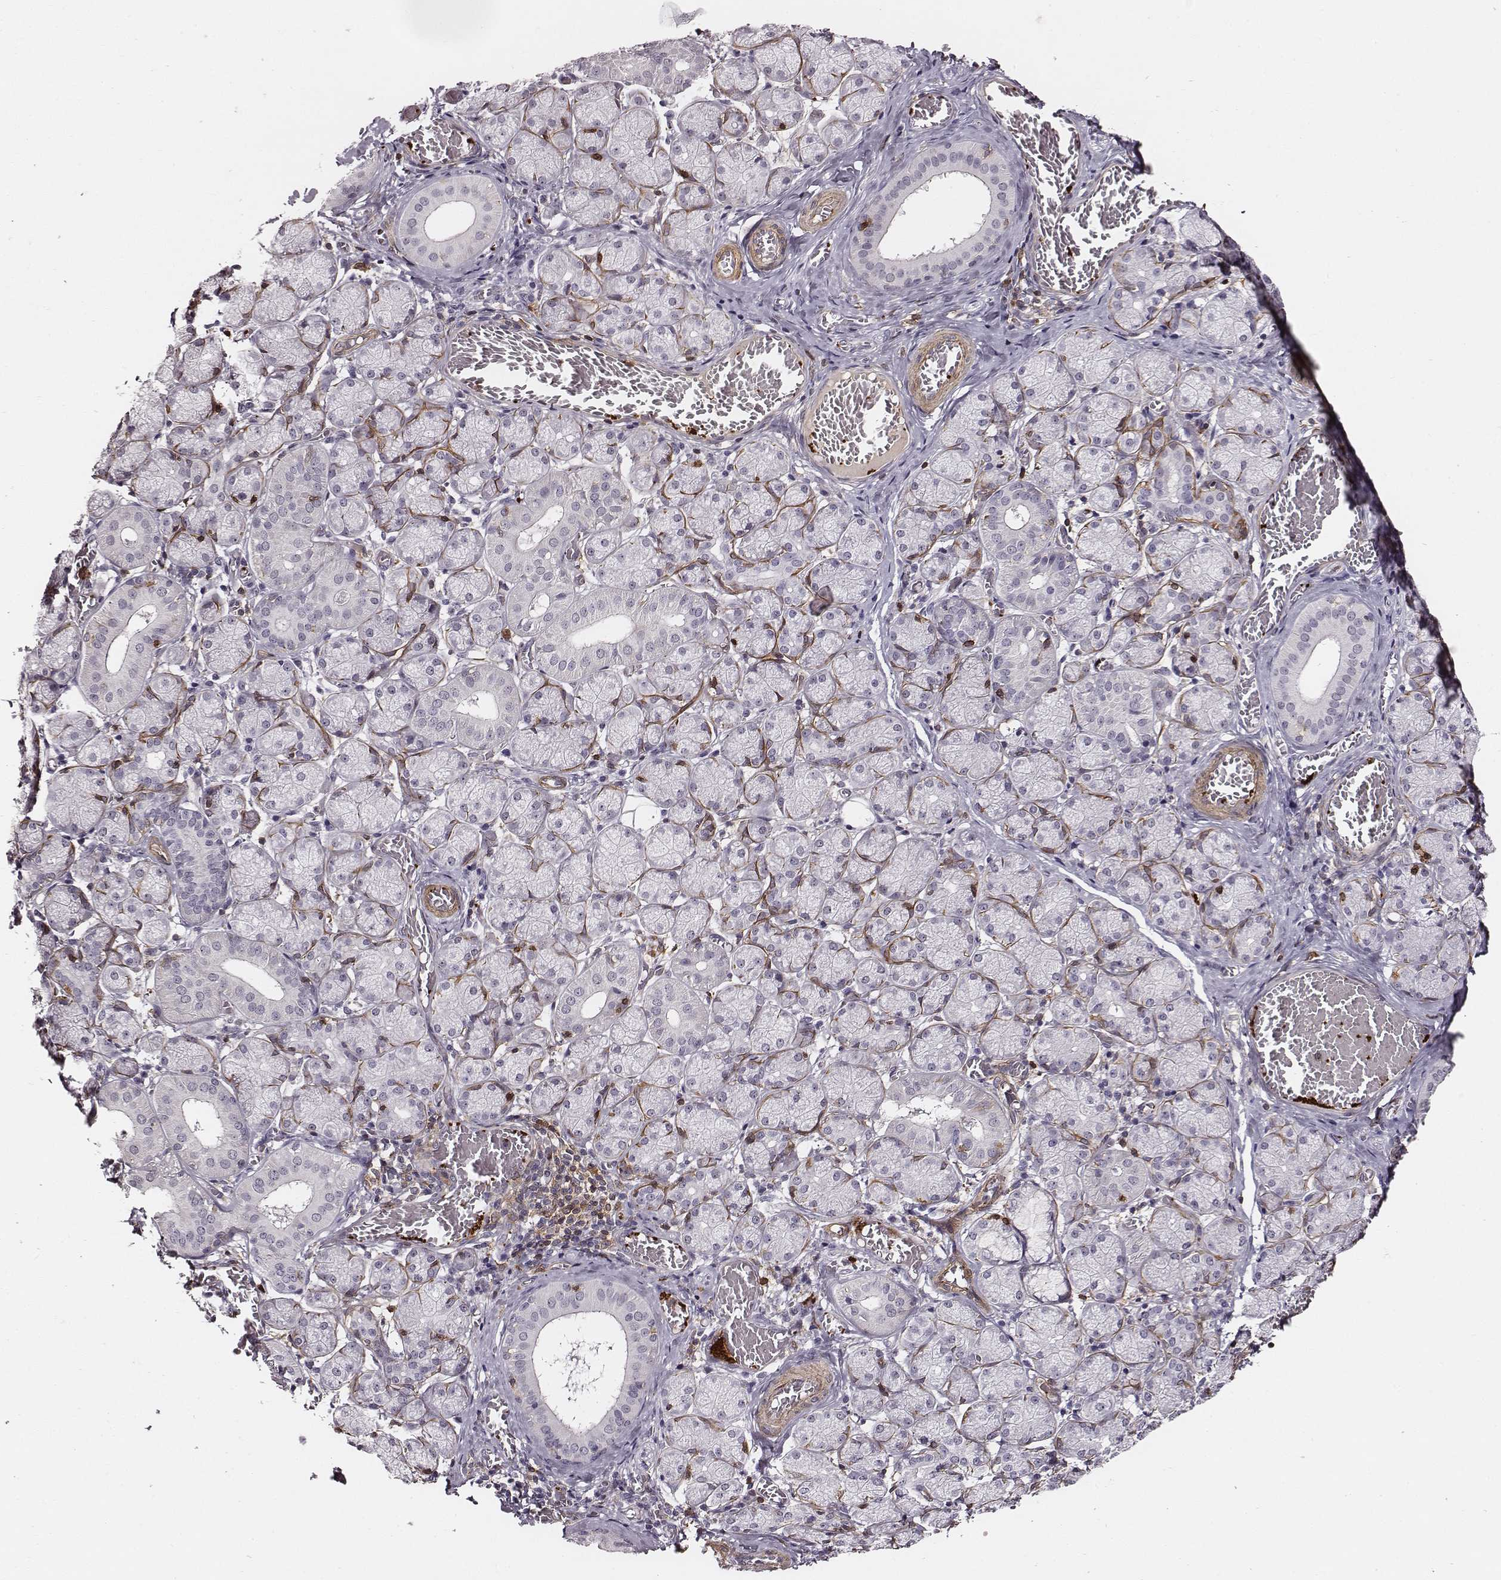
{"staining": {"intensity": "negative", "quantity": "none", "location": "none"}, "tissue": "salivary gland", "cell_type": "Glandular cells", "image_type": "normal", "snomed": [{"axis": "morphology", "description": "Normal tissue, NOS"}, {"axis": "topography", "description": "Salivary gland"}, {"axis": "topography", "description": "Peripheral nerve tissue"}], "caption": "Glandular cells are negative for brown protein staining in unremarkable salivary gland. The staining was performed using DAB to visualize the protein expression in brown, while the nuclei were stained in blue with hematoxylin (Magnification: 20x).", "gene": "ZYX", "patient": {"sex": "female", "age": 24}}